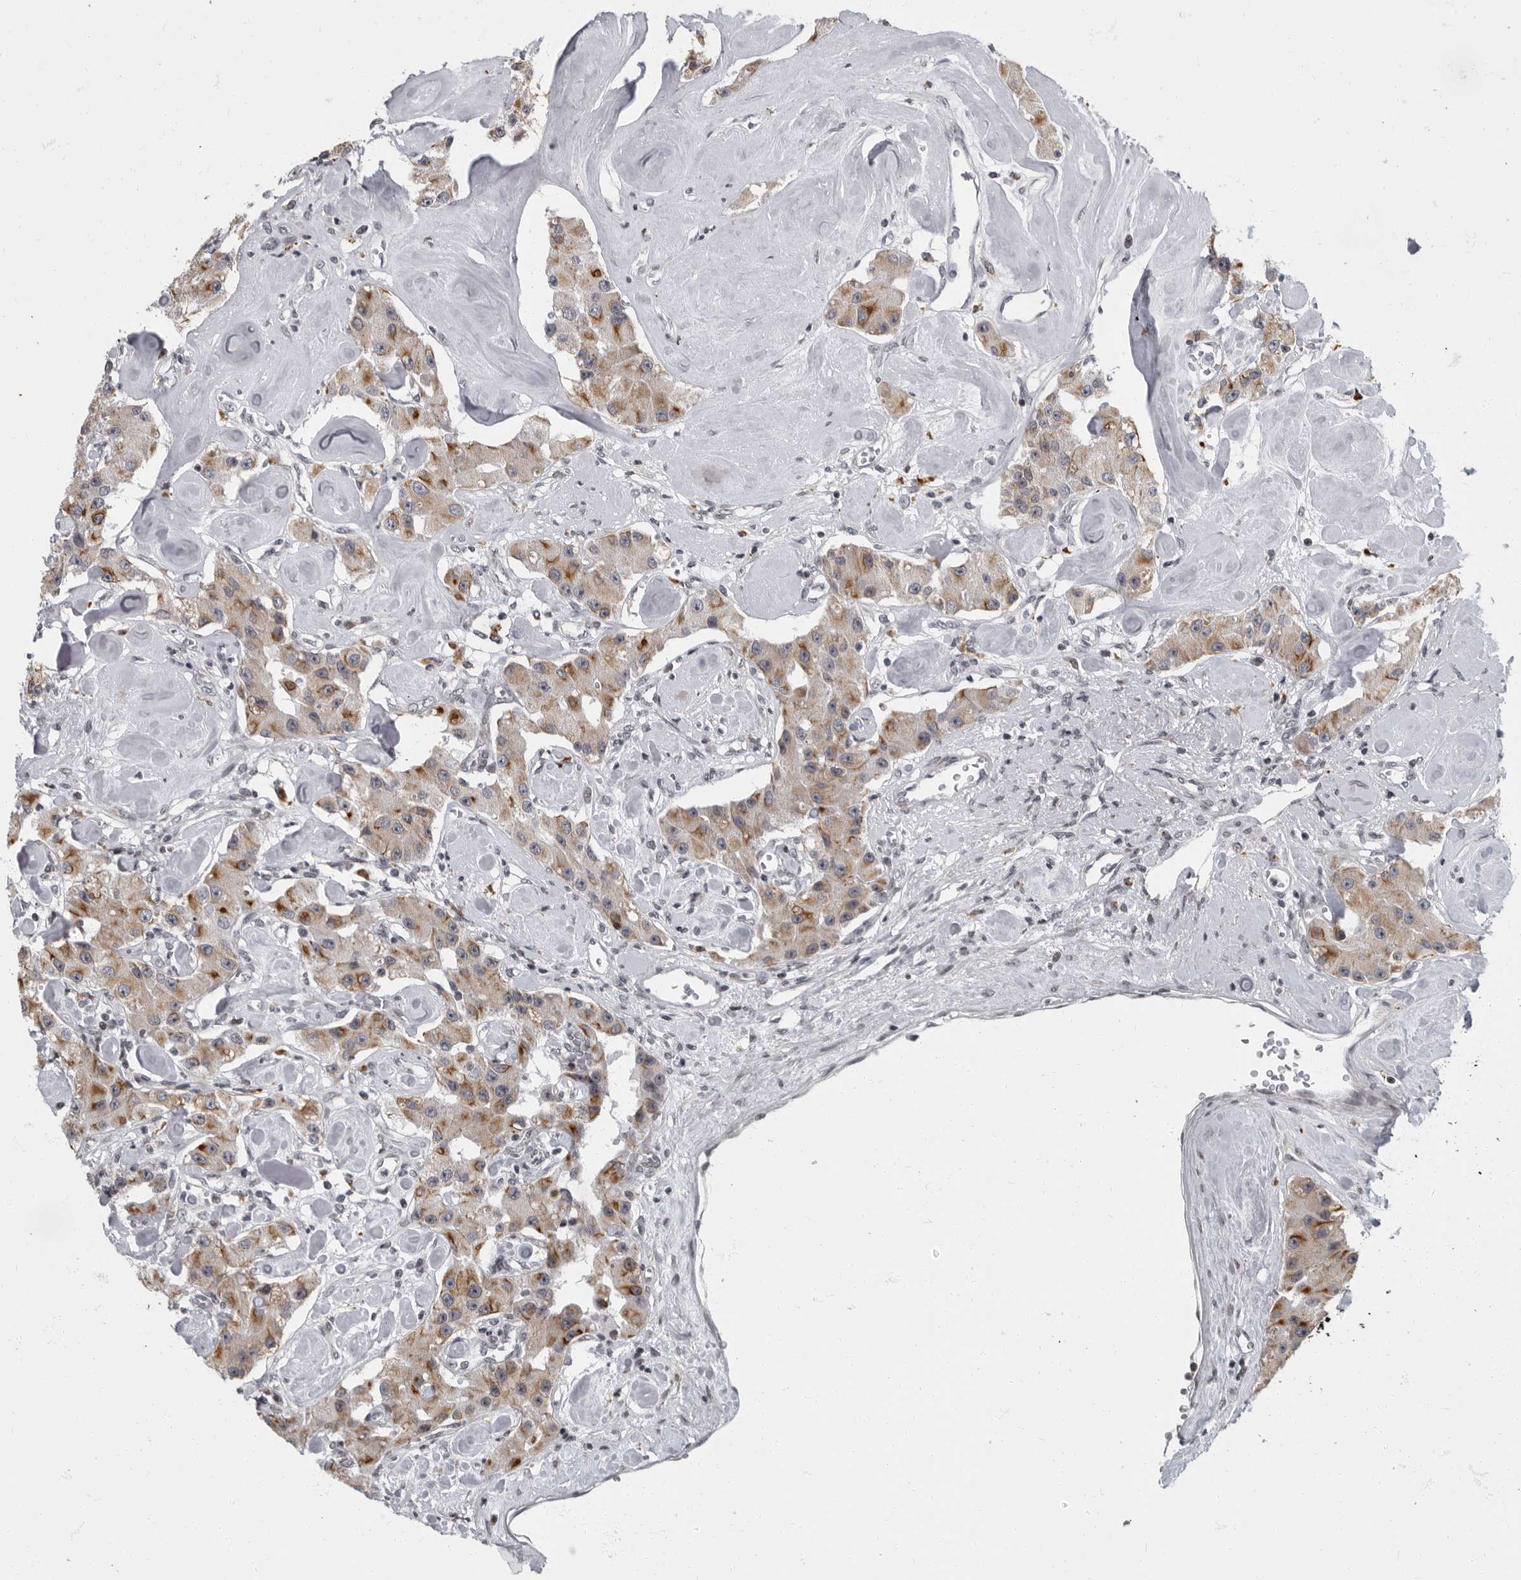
{"staining": {"intensity": "moderate", "quantity": "25%-75%", "location": "cytoplasmic/membranous"}, "tissue": "carcinoid", "cell_type": "Tumor cells", "image_type": "cancer", "snomed": [{"axis": "morphology", "description": "Carcinoid, malignant, NOS"}, {"axis": "topography", "description": "Pancreas"}], "caption": "Protein staining demonstrates moderate cytoplasmic/membranous expression in approximately 25%-75% of tumor cells in malignant carcinoid.", "gene": "EVI5", "patient": {"sex": "male", "age": 41}}